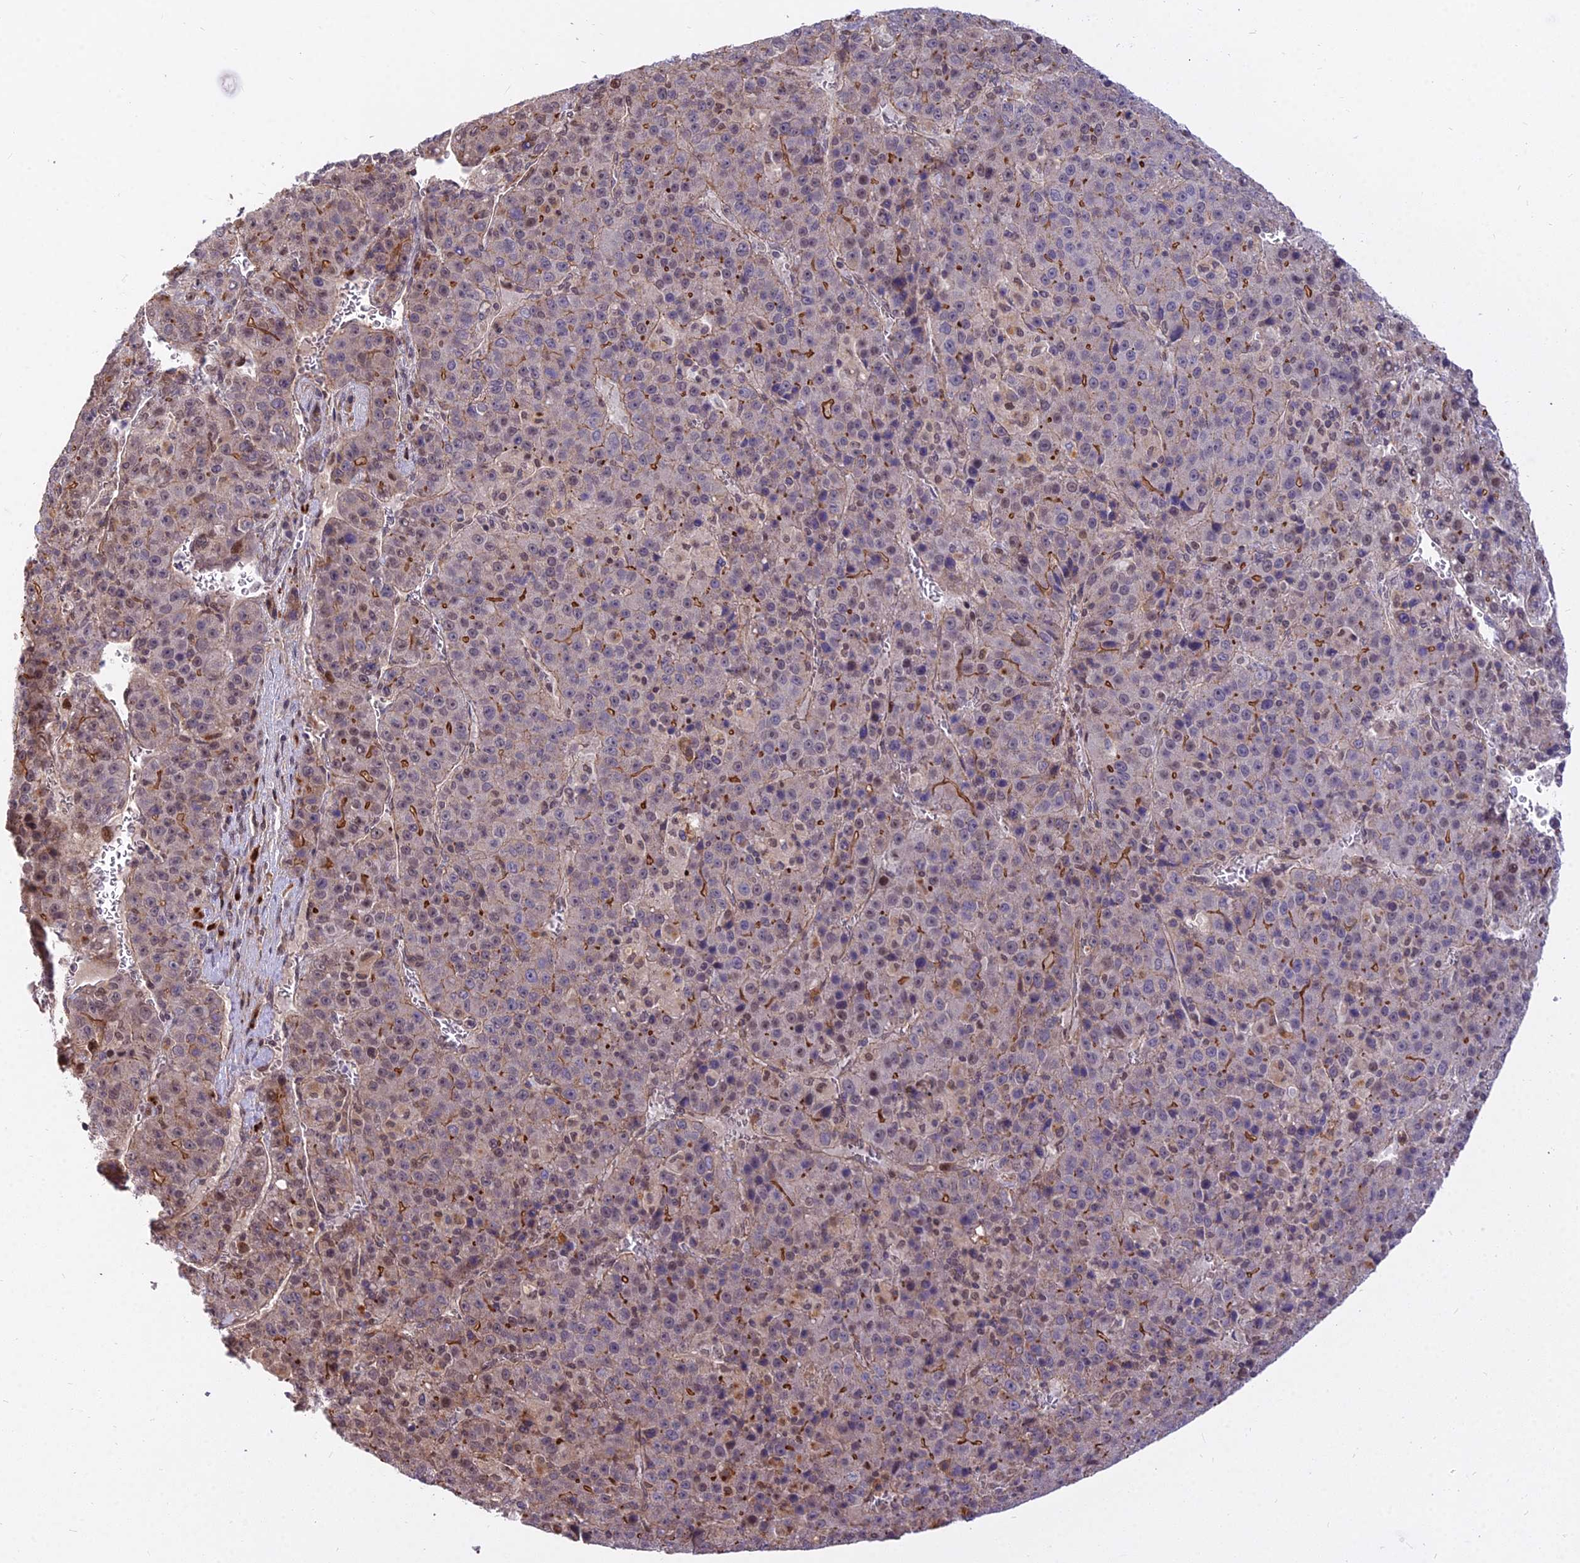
{"staining": {"intensity": "moderate", "quantity": "<25%", "location": "cytoplasmic/membranous,nuclear"}, "tissue": "liver cancer", "cell_type": "Tumor cells", "image_type": "cancer", "snomed": [{"axis": "morphology", "description": "Carcinoma, Hepatocellular, NOS"}, {"axis": "topography", "description": "Liver"}], "caption": "A high-resolution image shows IHC staining of liver cancer, which shows moderate cytoplasmic/membranous and nuclear staining in approximately <25% of tumor cells. The staining was performed using DAB to visualize the protein expression in brown, while the nuclei were stained in blue with hematoxylin (Magnification: 20x).", "gene": "GLYATL3", "patient": {"sex": "female", "age": 53}}